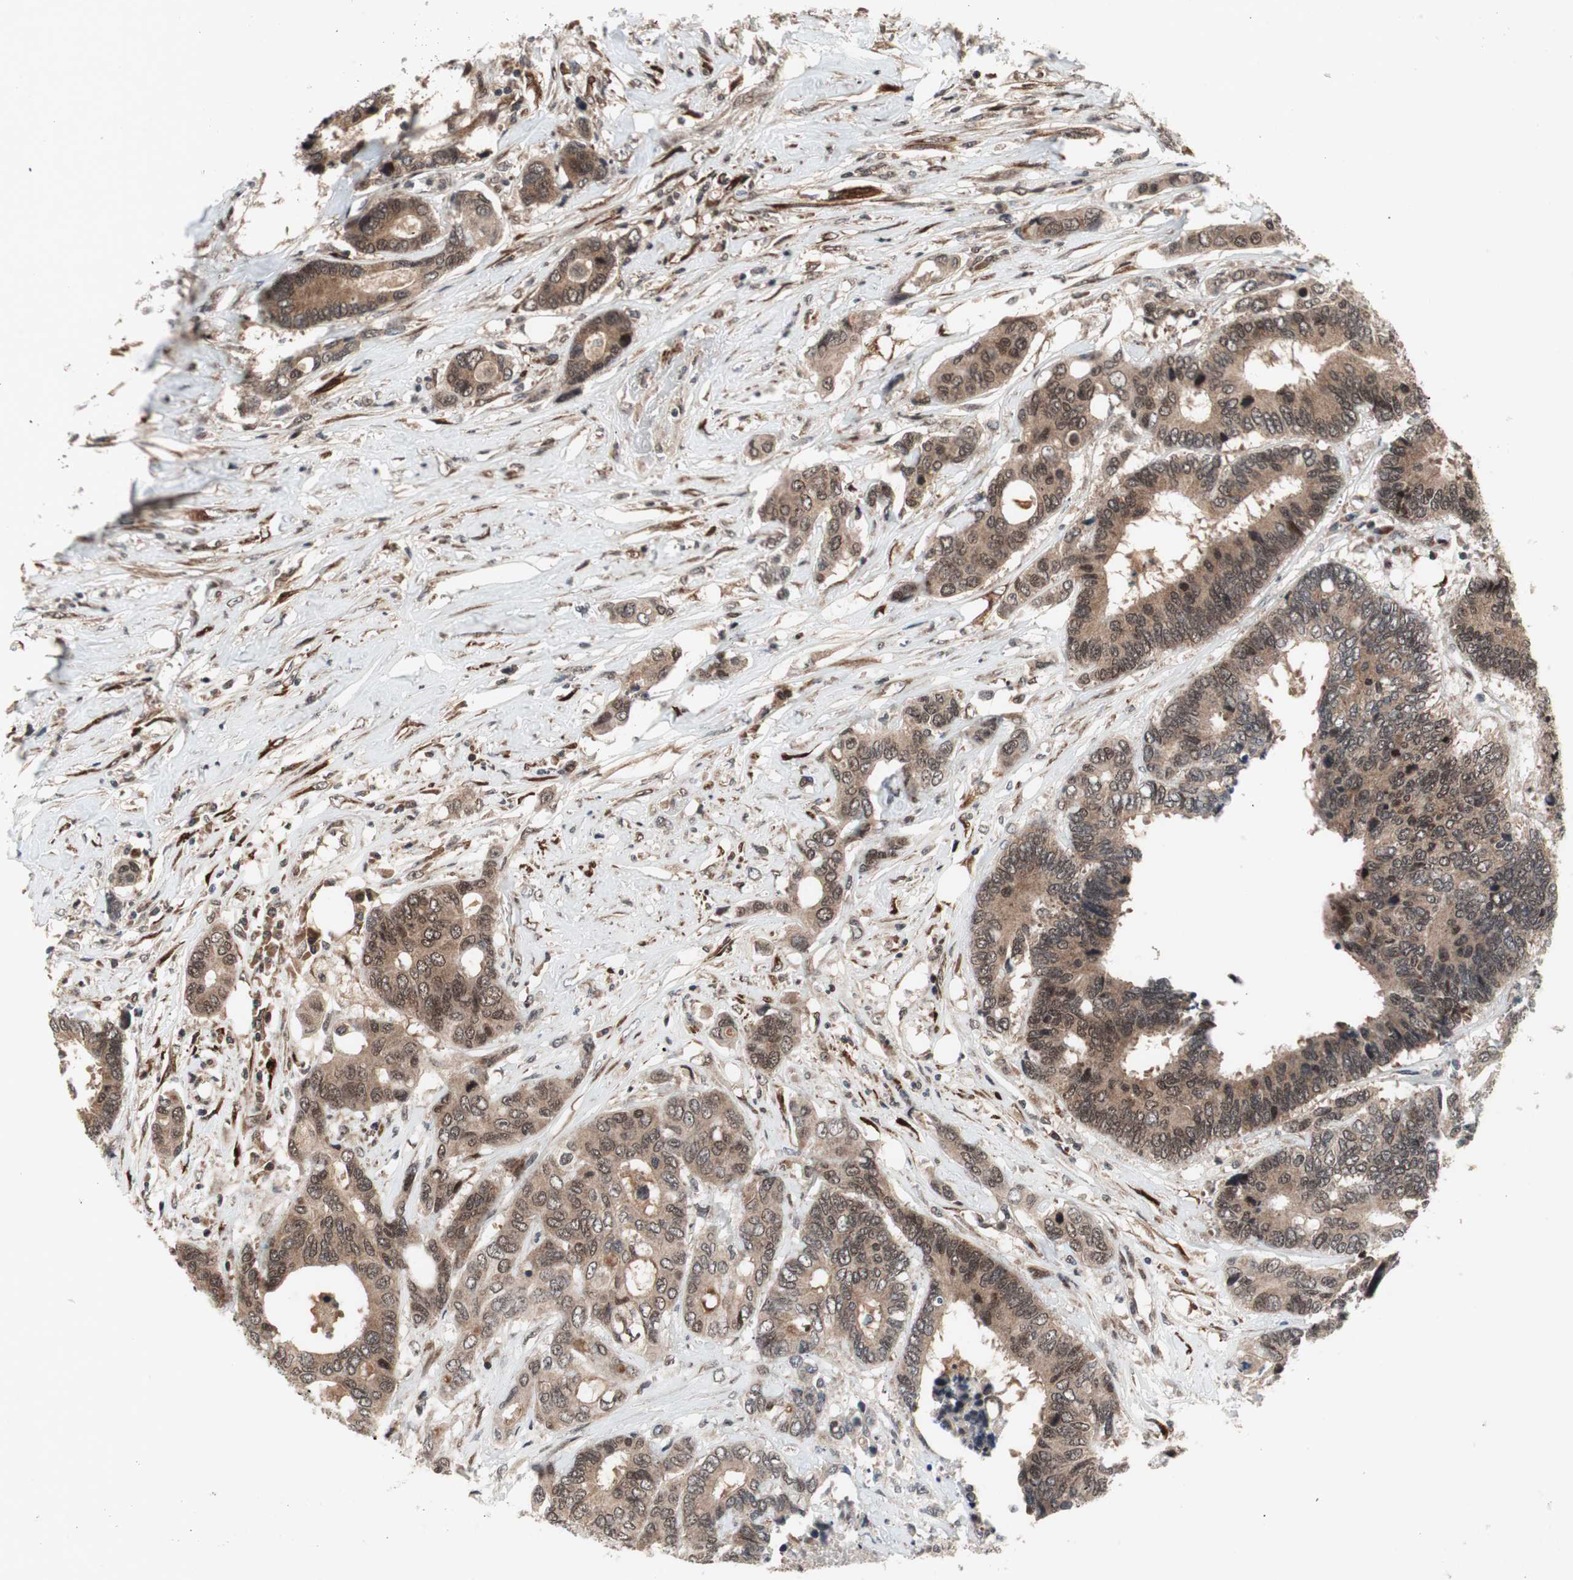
{"staining": {"intensity": "moderate", "quantity": ">75%", "location": "cytoplasmic/membranous,nuclear"}, "tissue": "colorectal cancer", "cell_type": "Tumor cells", "image_type": "cancer", "snomed": [{"axis": "morphology", "description": "Adenocarcinoma, NOS"}, {"axis": "topography", "description": "Rectum"}], "caption": "An IHC micrograph of neoplastic tissue is shown. Protein staining in brown labels moderate cytoplasmic/membranous and nuclear positivity in colorectal cancer (adenocarcinoma) within tumor cells. The staining was performed using DAB (3,3'-diaminobenzidine), with brown indicating positive protein expression. Nuclei are stained blue with hematoxylin.", "gene": "TCF12", "patient": {"sex": "male", "age": 55}}